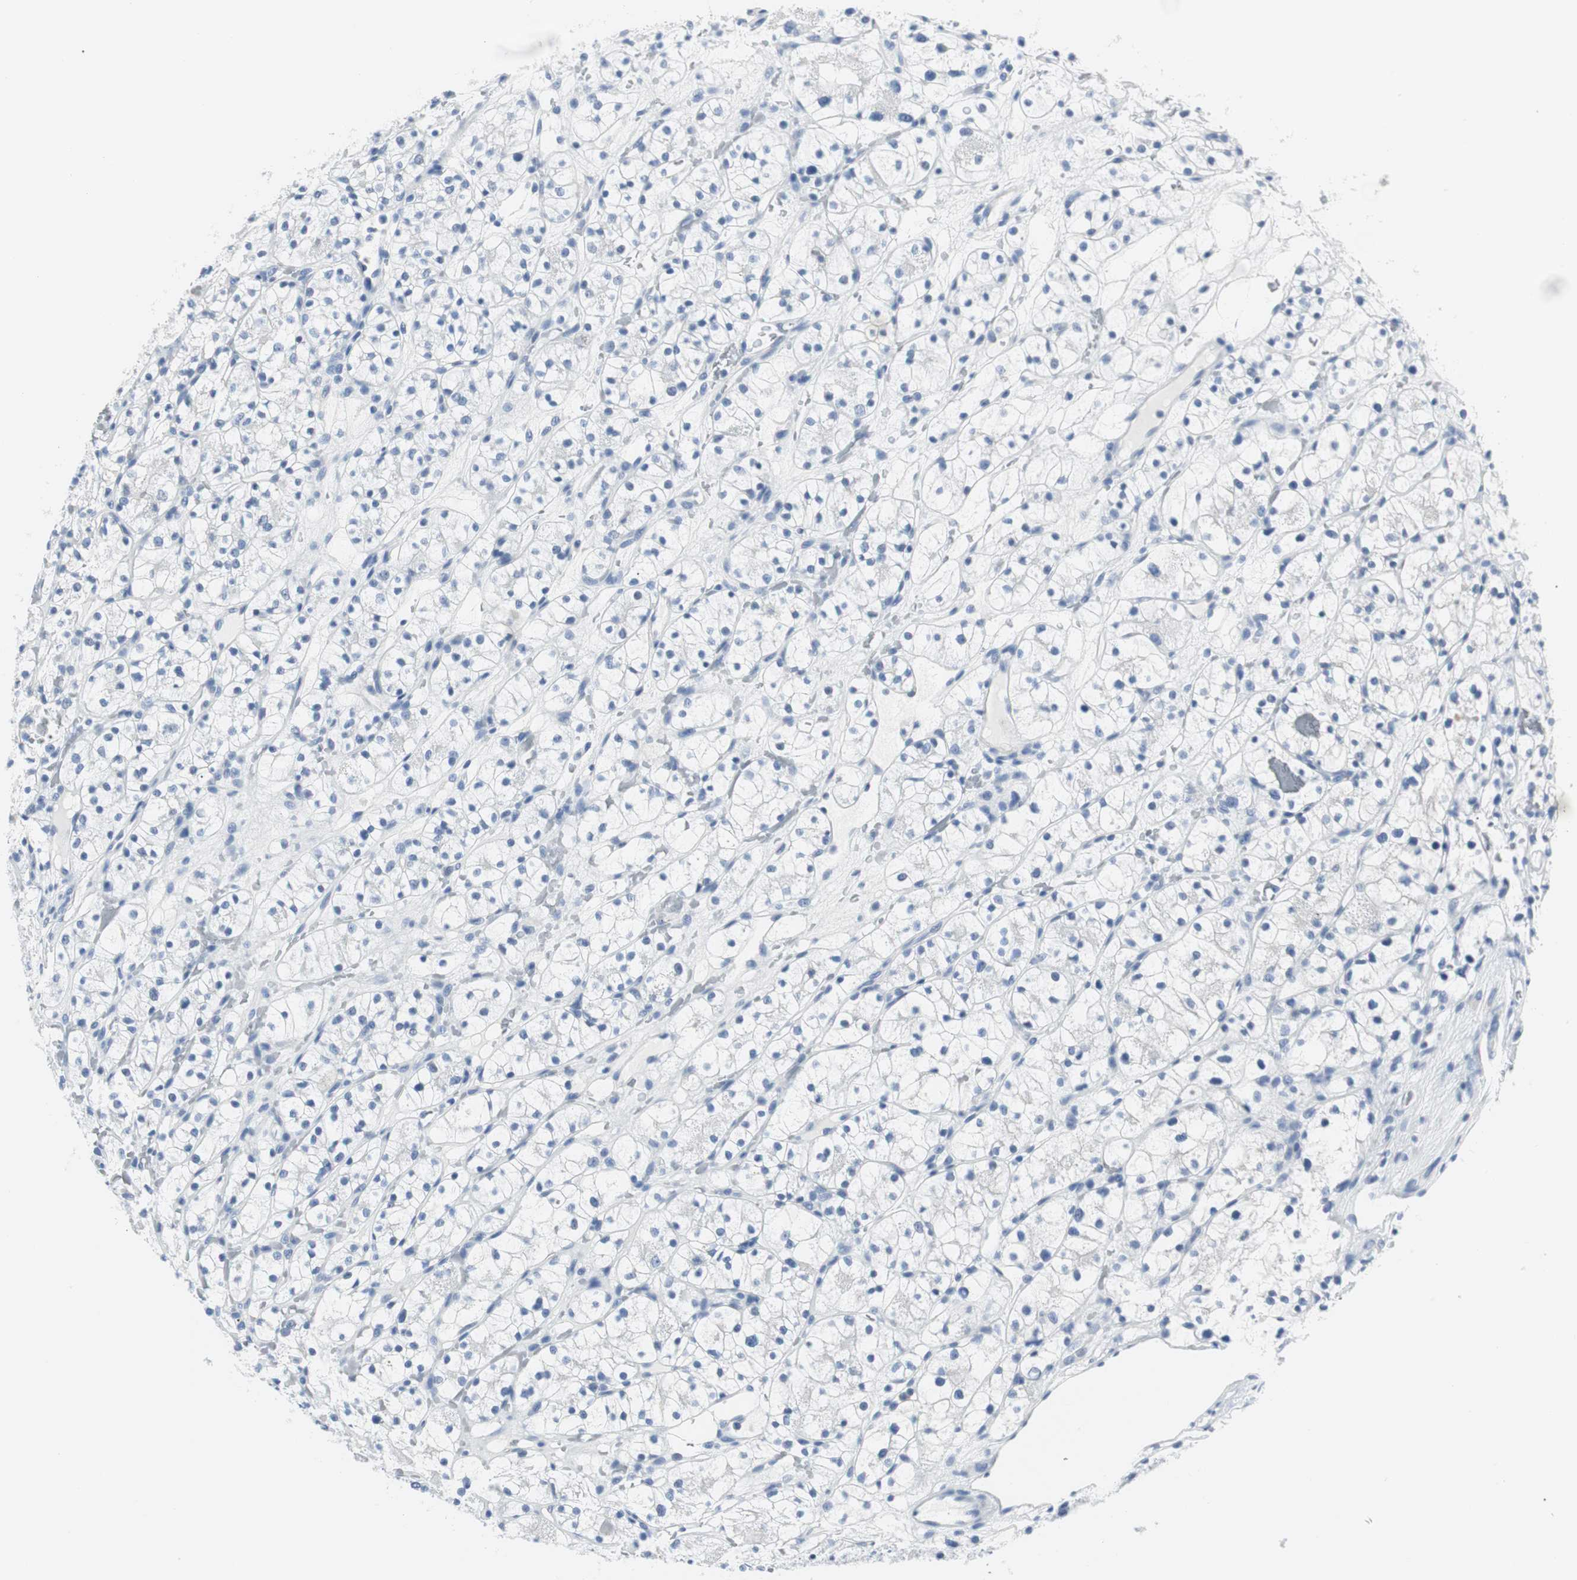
{"staining": {"intensity": "negative", "quantity": "none", "location": "none"}, "tissue": "renal cancer", "cell_type": "Tumor cells", "image_type": "cancer", "snomed": [{"axis": "morphology", "description": "Adenocarcinoma, NOS"}, {"axis": "topography", "description": "Kidney"}], "caption": "Tumor cells are negative for brown protein staining in renal cancer (adenocarcinoma).", "gene": "GAP43", "patient": {"sex": "female", "age": 60}}